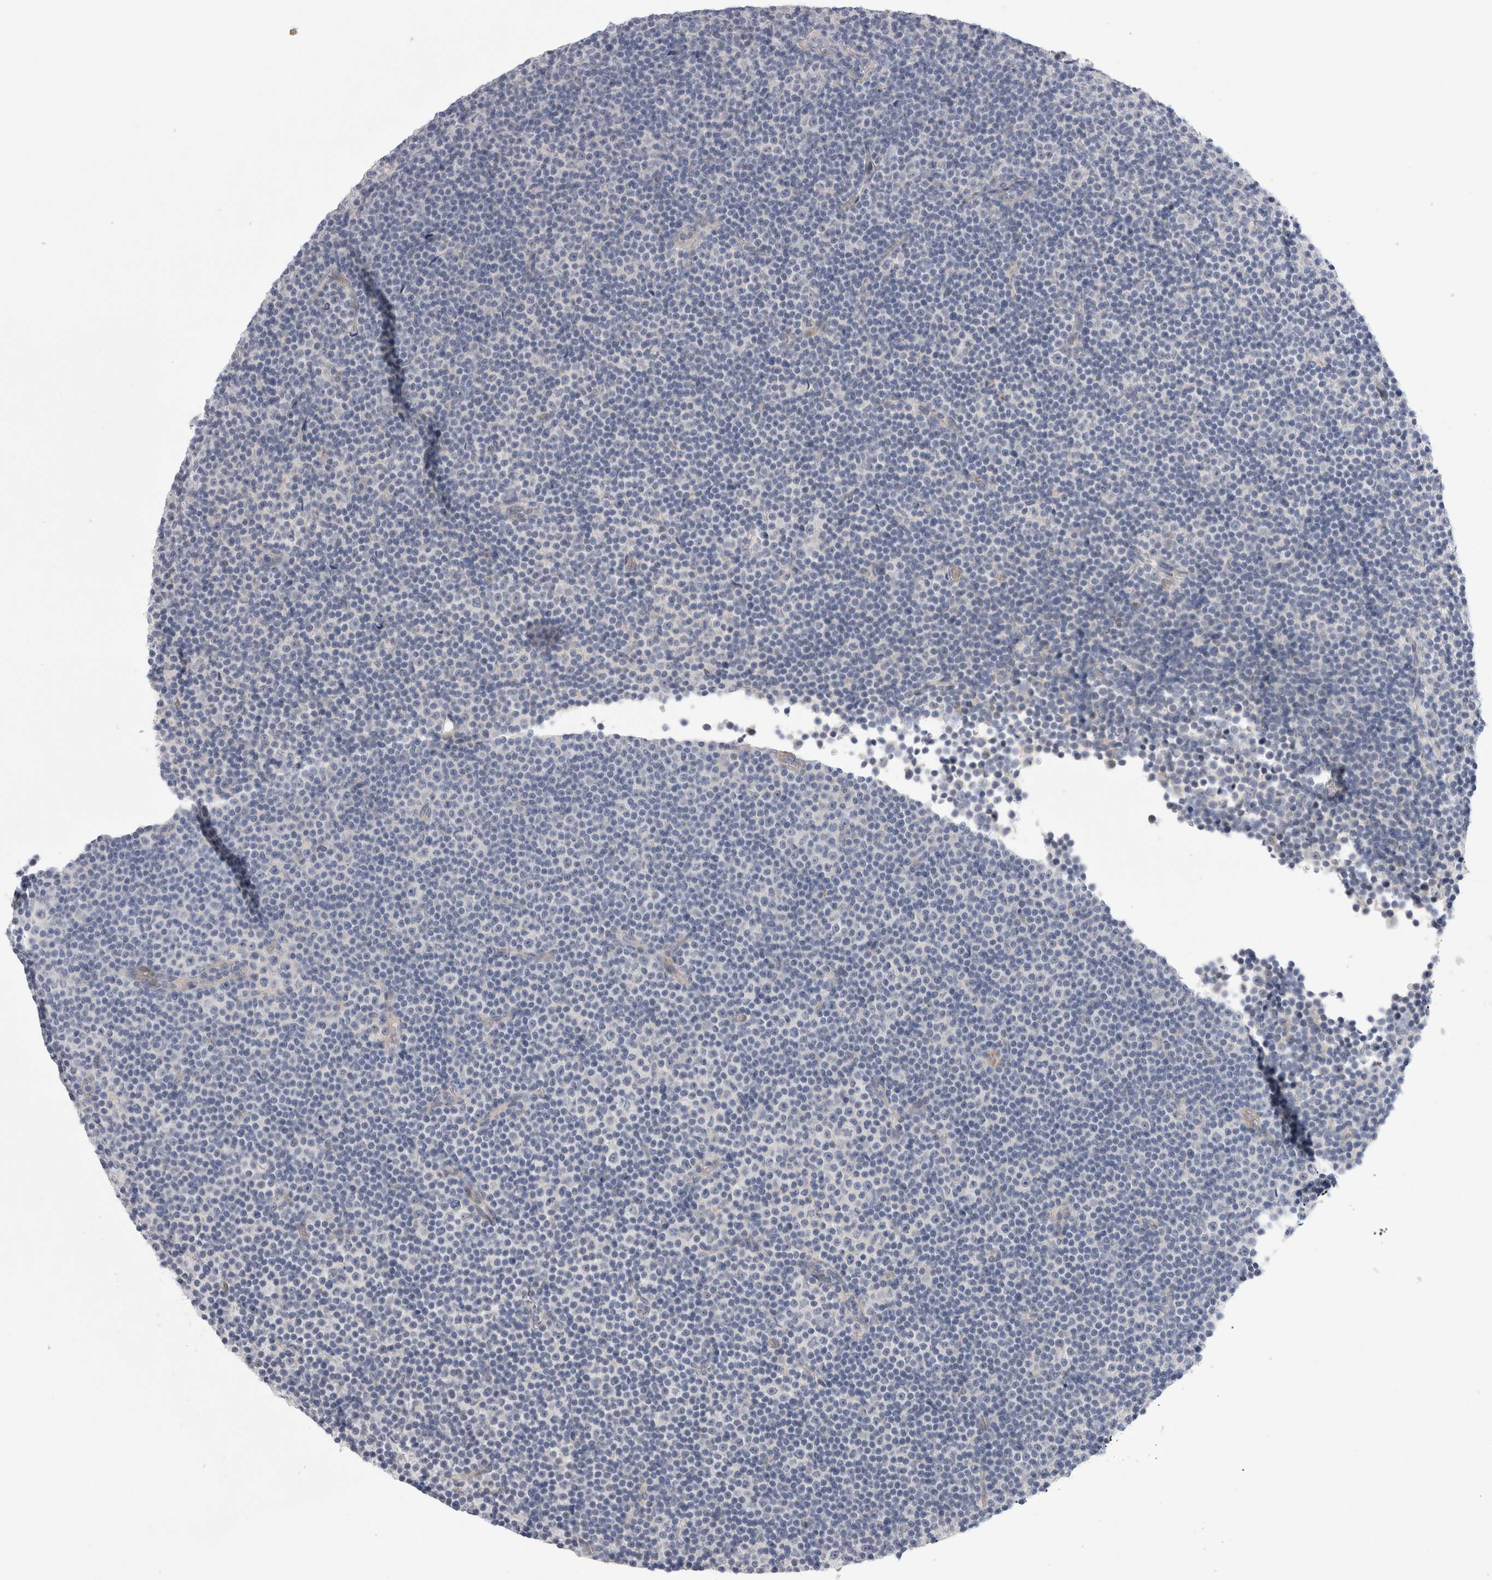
{"staining": {"intensity": "negative", "quantity": "none", "location": "none"}, "tissue": "lymphoma", "cell_type": "Tumor cells", "image_type": "cancer", "snomed": [{"axis": "morphology", "description": "Malignant lymphoma, non-Hodgkin's type, Low grade"}, {"axis": "topography", "description": "Lymph node"}], "caption": "Immunohistochemical staining of human low-grade malignant lymphoma, non-Hodgkin's type demonstrates no significant positivity in tumor cells. The staining is performed using DAB (3,3'-diaminobenzidine) brown chromogen with nuclei counter-stained in using hematoxylin.", "gene": "GAA", "patient": {"sex": "female", "age": 67}}